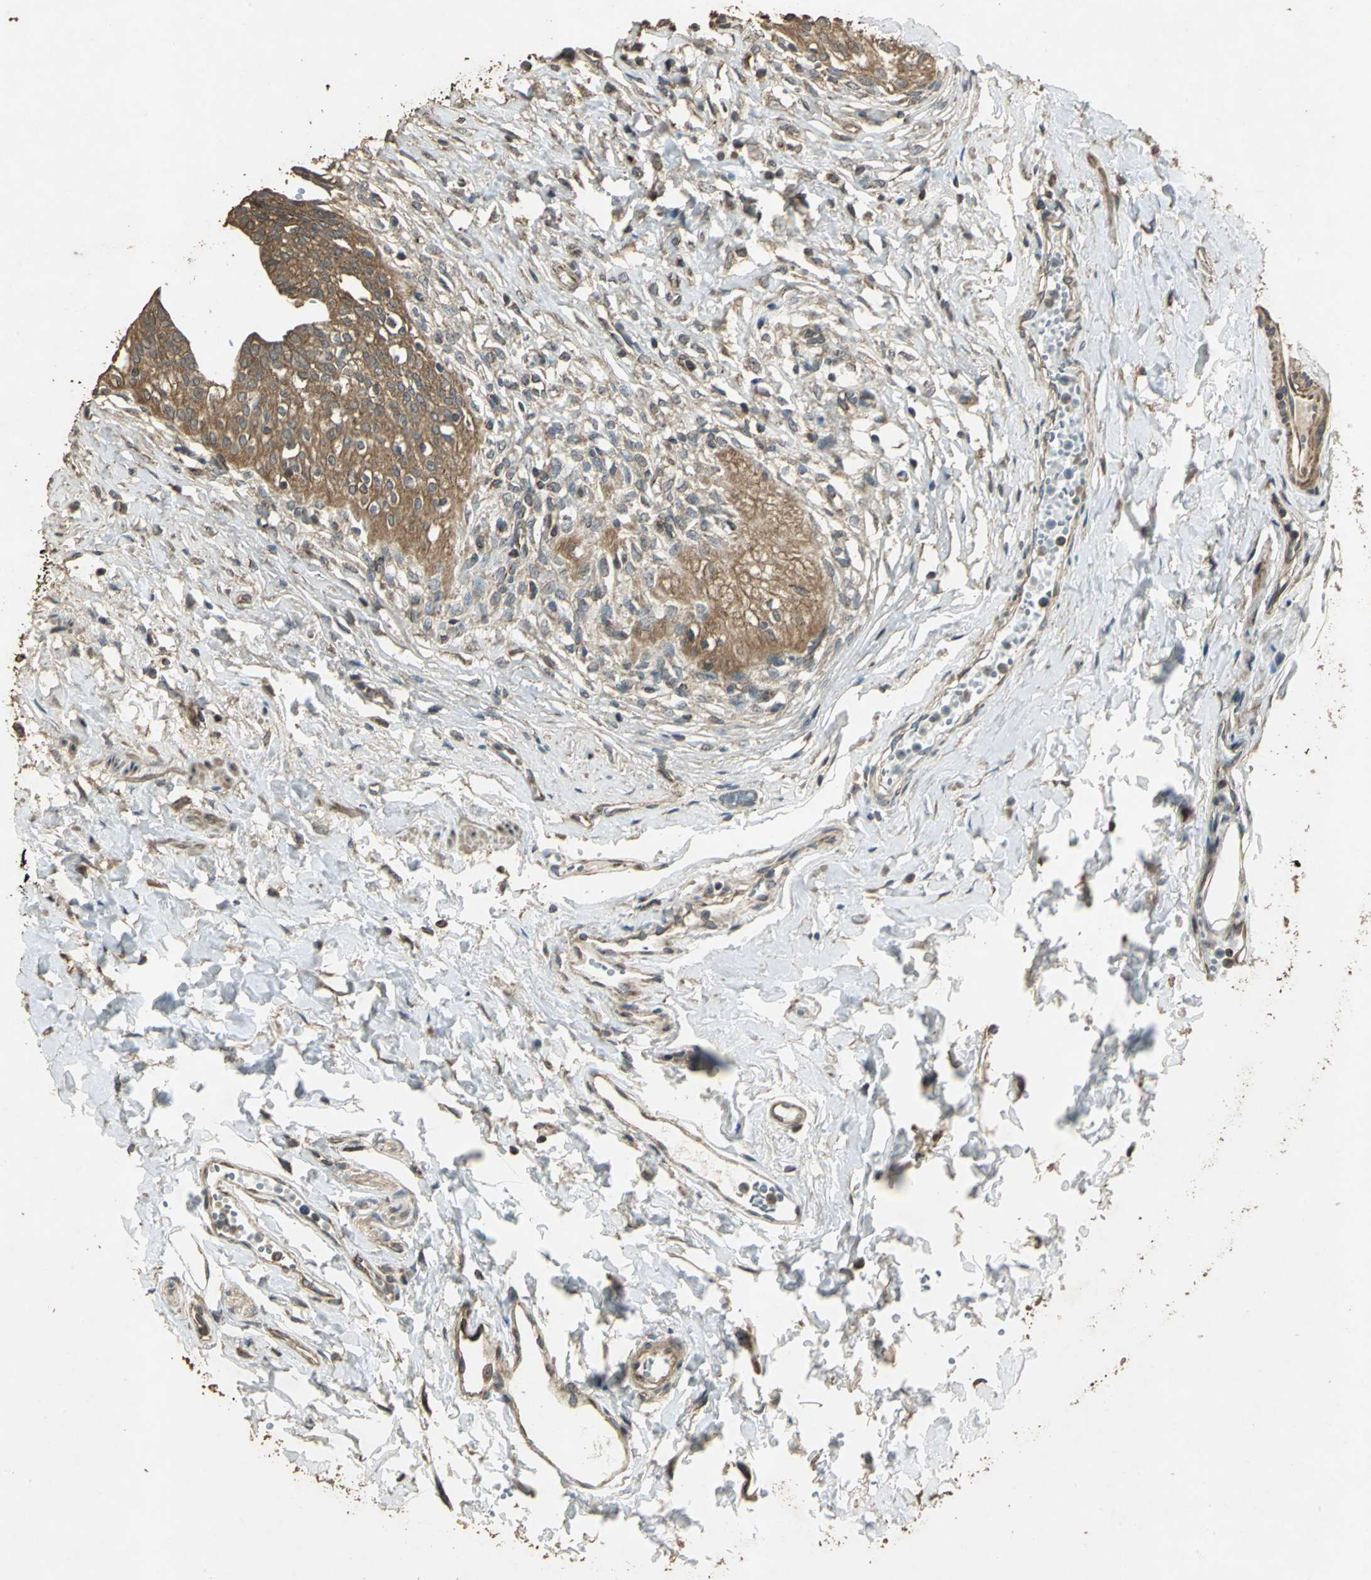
{"staining": {"intensity": "strong", "quantity": ">75%", "location": "cytoplasmic/membranous"}, "tissue": "urinary bladder", "cell_type": "Urothelial cells", "image_type": "normal", "snomed": [{"axis": "morphology", "description": "Normal tissue, NOS"}, {"axis": "topography", "description": "Urinary bladder"}], "caption": "Benign urinary bladder demonstrates strong cytoplasmic/membranous staining in approximately >75% of urothelial cells, visualized by immunohistochemistry.", "gene": "KANK1", "patient": {"sex": "female", "age": 80}}